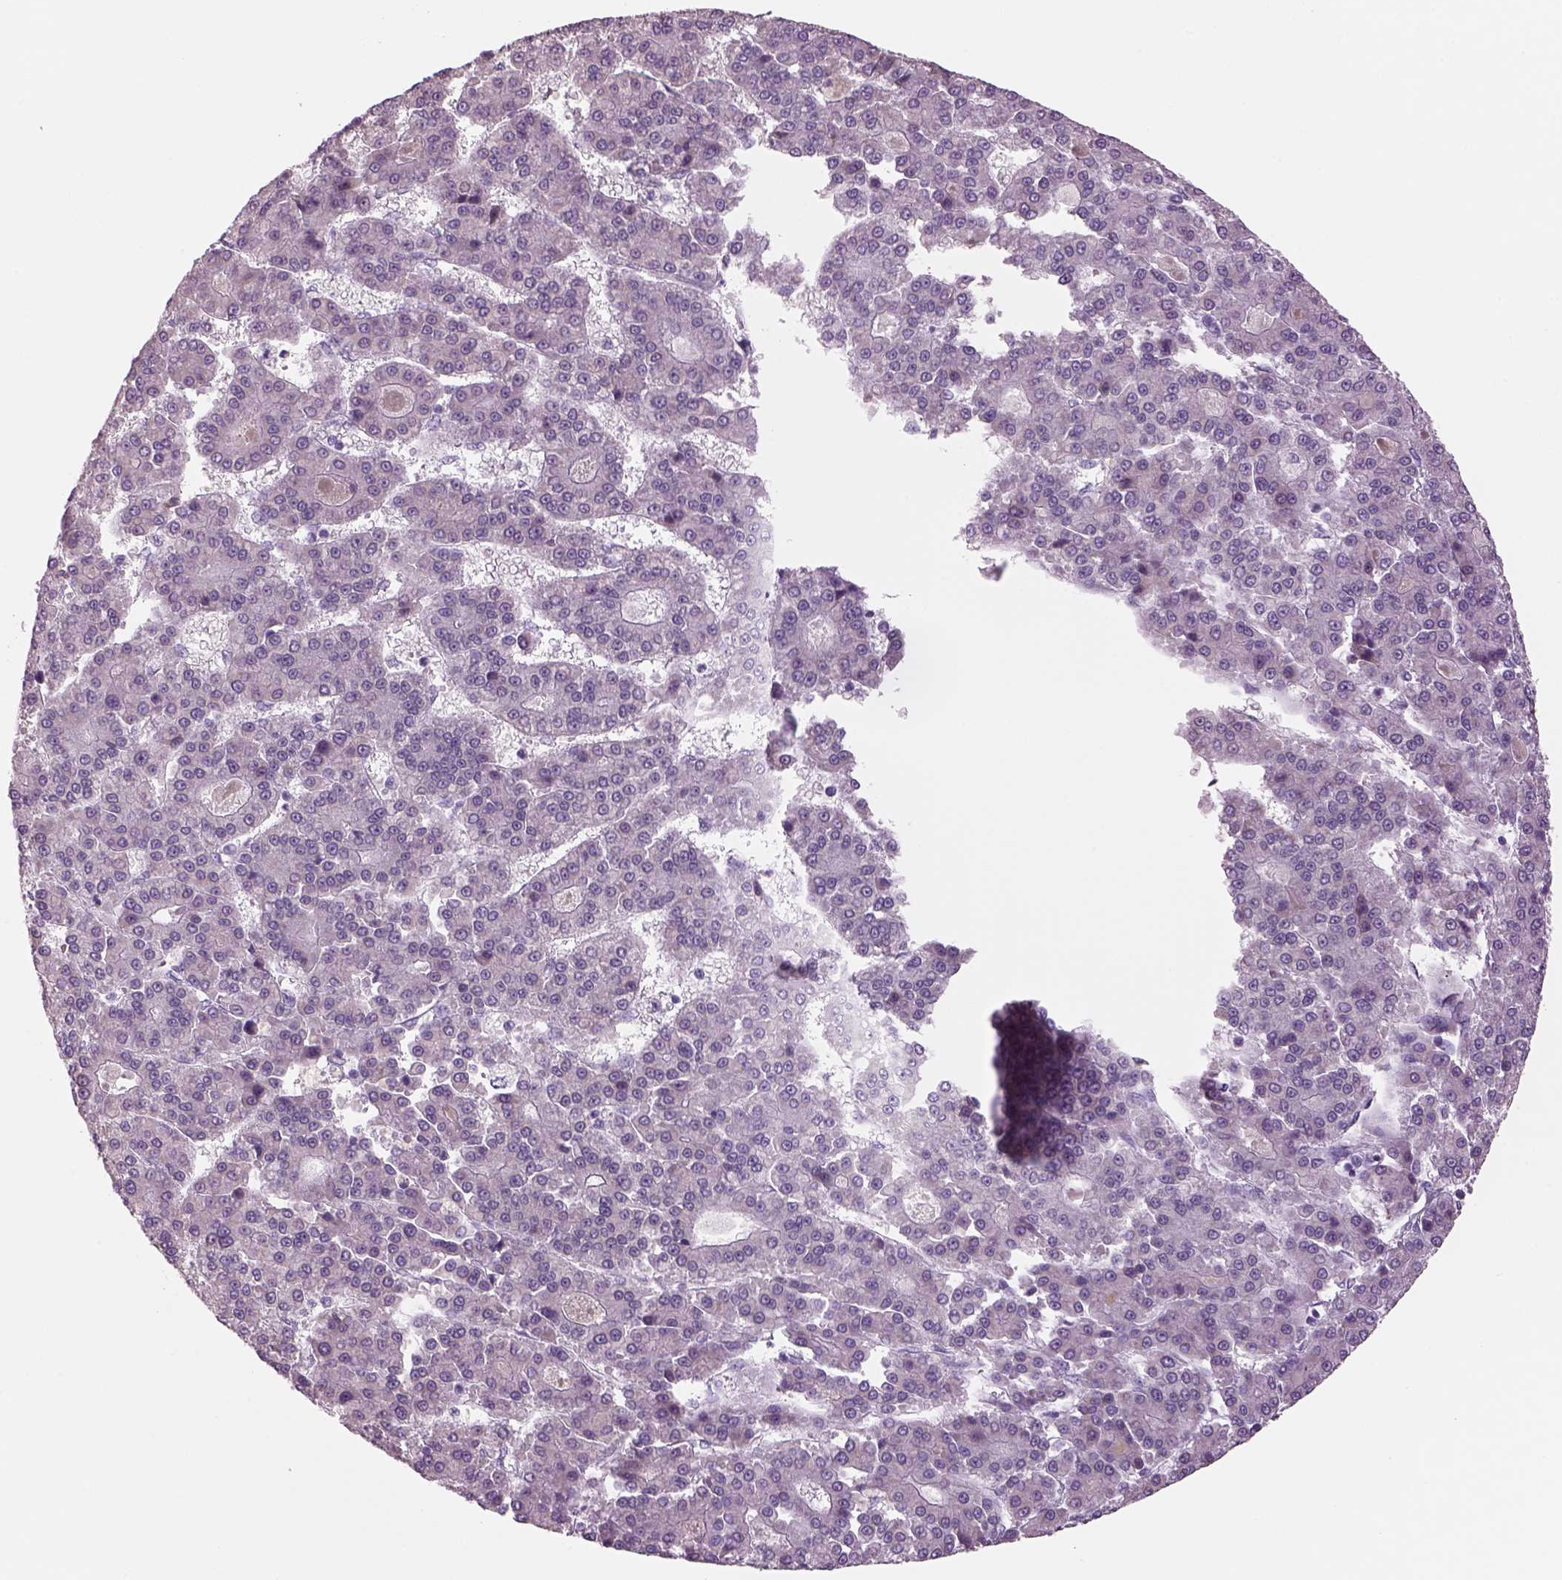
{"staining": {"intensity": "negative", "quantity": "none", "location": "none"}, "tissue": "liver cancer", "cell_type": "Tumor cells", "image_type": "cancer", "snomed": [{"axis": "morphology", "description": "Carcinoma, Hepatocellular, NOS"}, {"axis": "topography", "description": "Liver"}], "caption": "This is a micrograph of immunohistochemistry (IHC) staining of liver hepatocellular carcinoma, which shows no staining in tumor cells.", "gene": "RHO", "patient": {"sex": "male", "age": 70}}